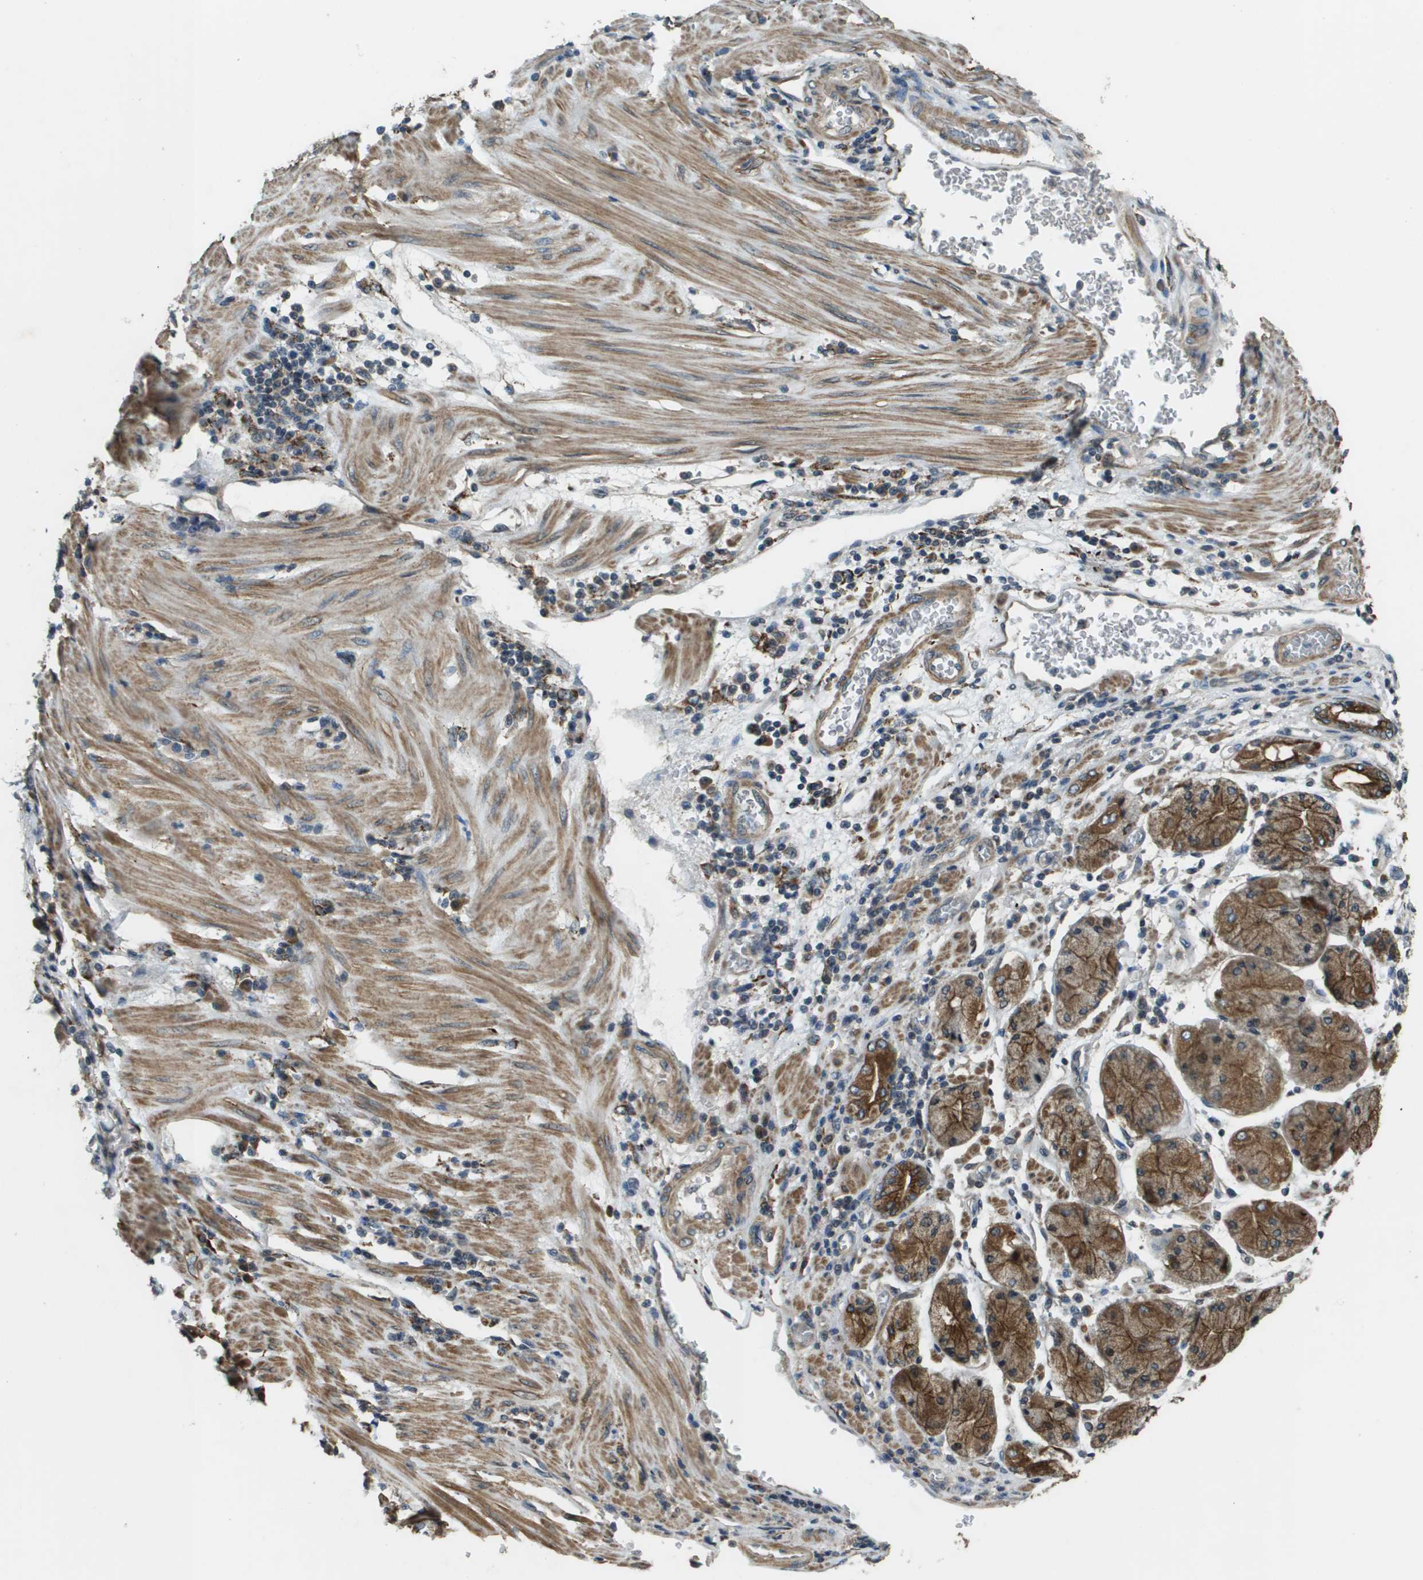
{"staining": {"intensity": "moderate", "quantity": ">75%", "location": "cytoplasmic/membranous"}, "tissue": "stomach cancer", "cell_type": "Tumor cells", "image_type": "cancer", "snomed": [{"axis": "morphology", "description": "Normal tissue, NOS"}, {"axis": "morphology", "description": "Adenocarcinoma, NOS"}, {"axis": "topography", "description": "Stomach, upper"}, {"axis": "topography", "description": "Stomach"}], "caption": "Protein positivity by immunohistochemistry (IHC) exhibits moderate cytoplasmic/membranous expression in approximately >75% of tumor cells in stomach adenocarcinoma.", "gene": "CDKN2C", "patient": {"sex": "male", "age": 59}}